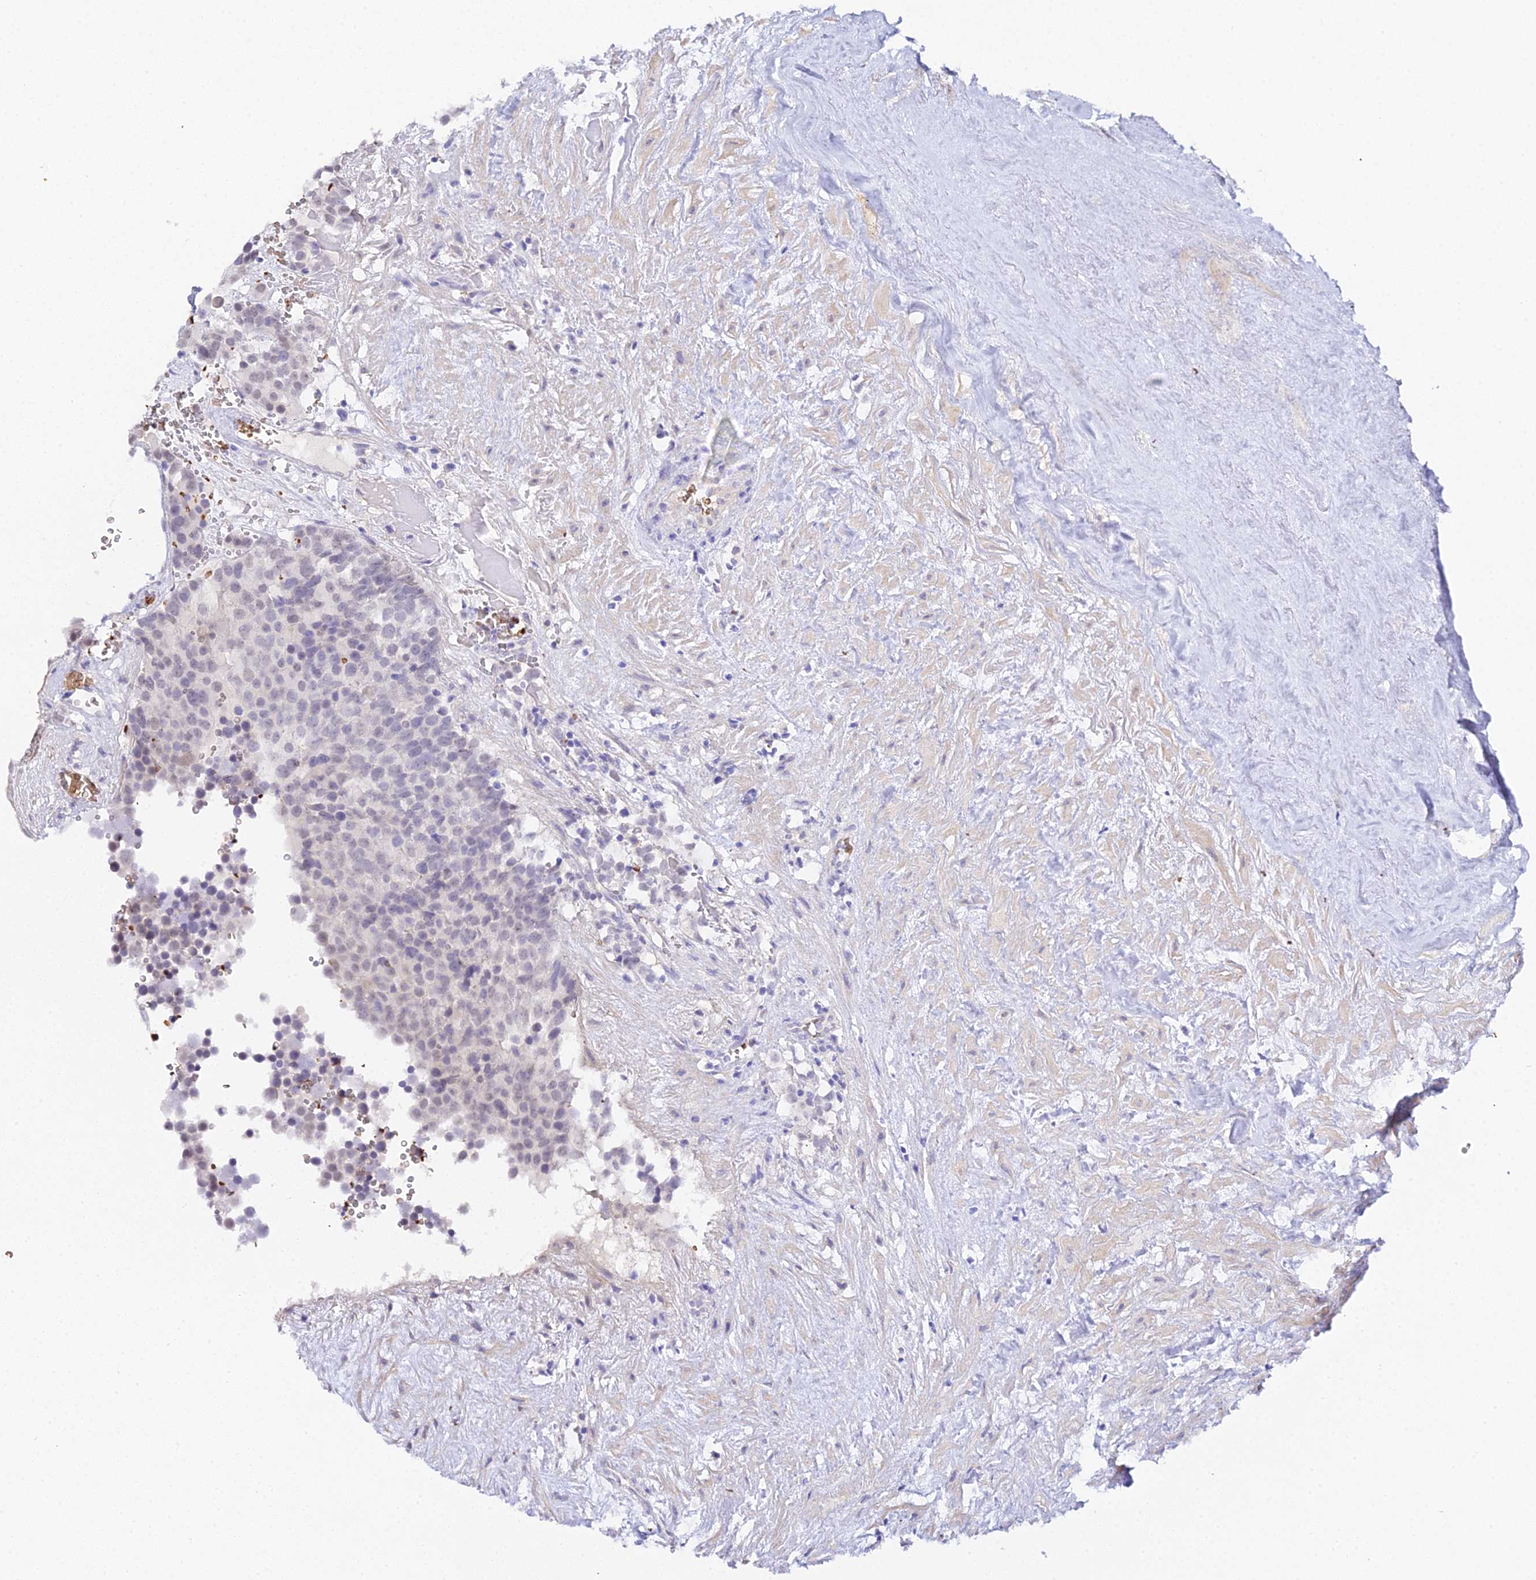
{"staining": {"intensity": "negative", "quantity": "none", "location": "none"}, "tissue": "testis cancer", "cell_type": "Tumor cells", "image_type": "cancer", "snomed": [{"axis": "morphology", "description": "Seminoma, NOS"}, {"axis": "topography", "description": "Testis"}], "caption": "The photomicrograph reveals no staining of tumor cells in testis cancer (seminoma).", "gene": "CFAP45", "patient": {"sex": "male", "age": 71}}